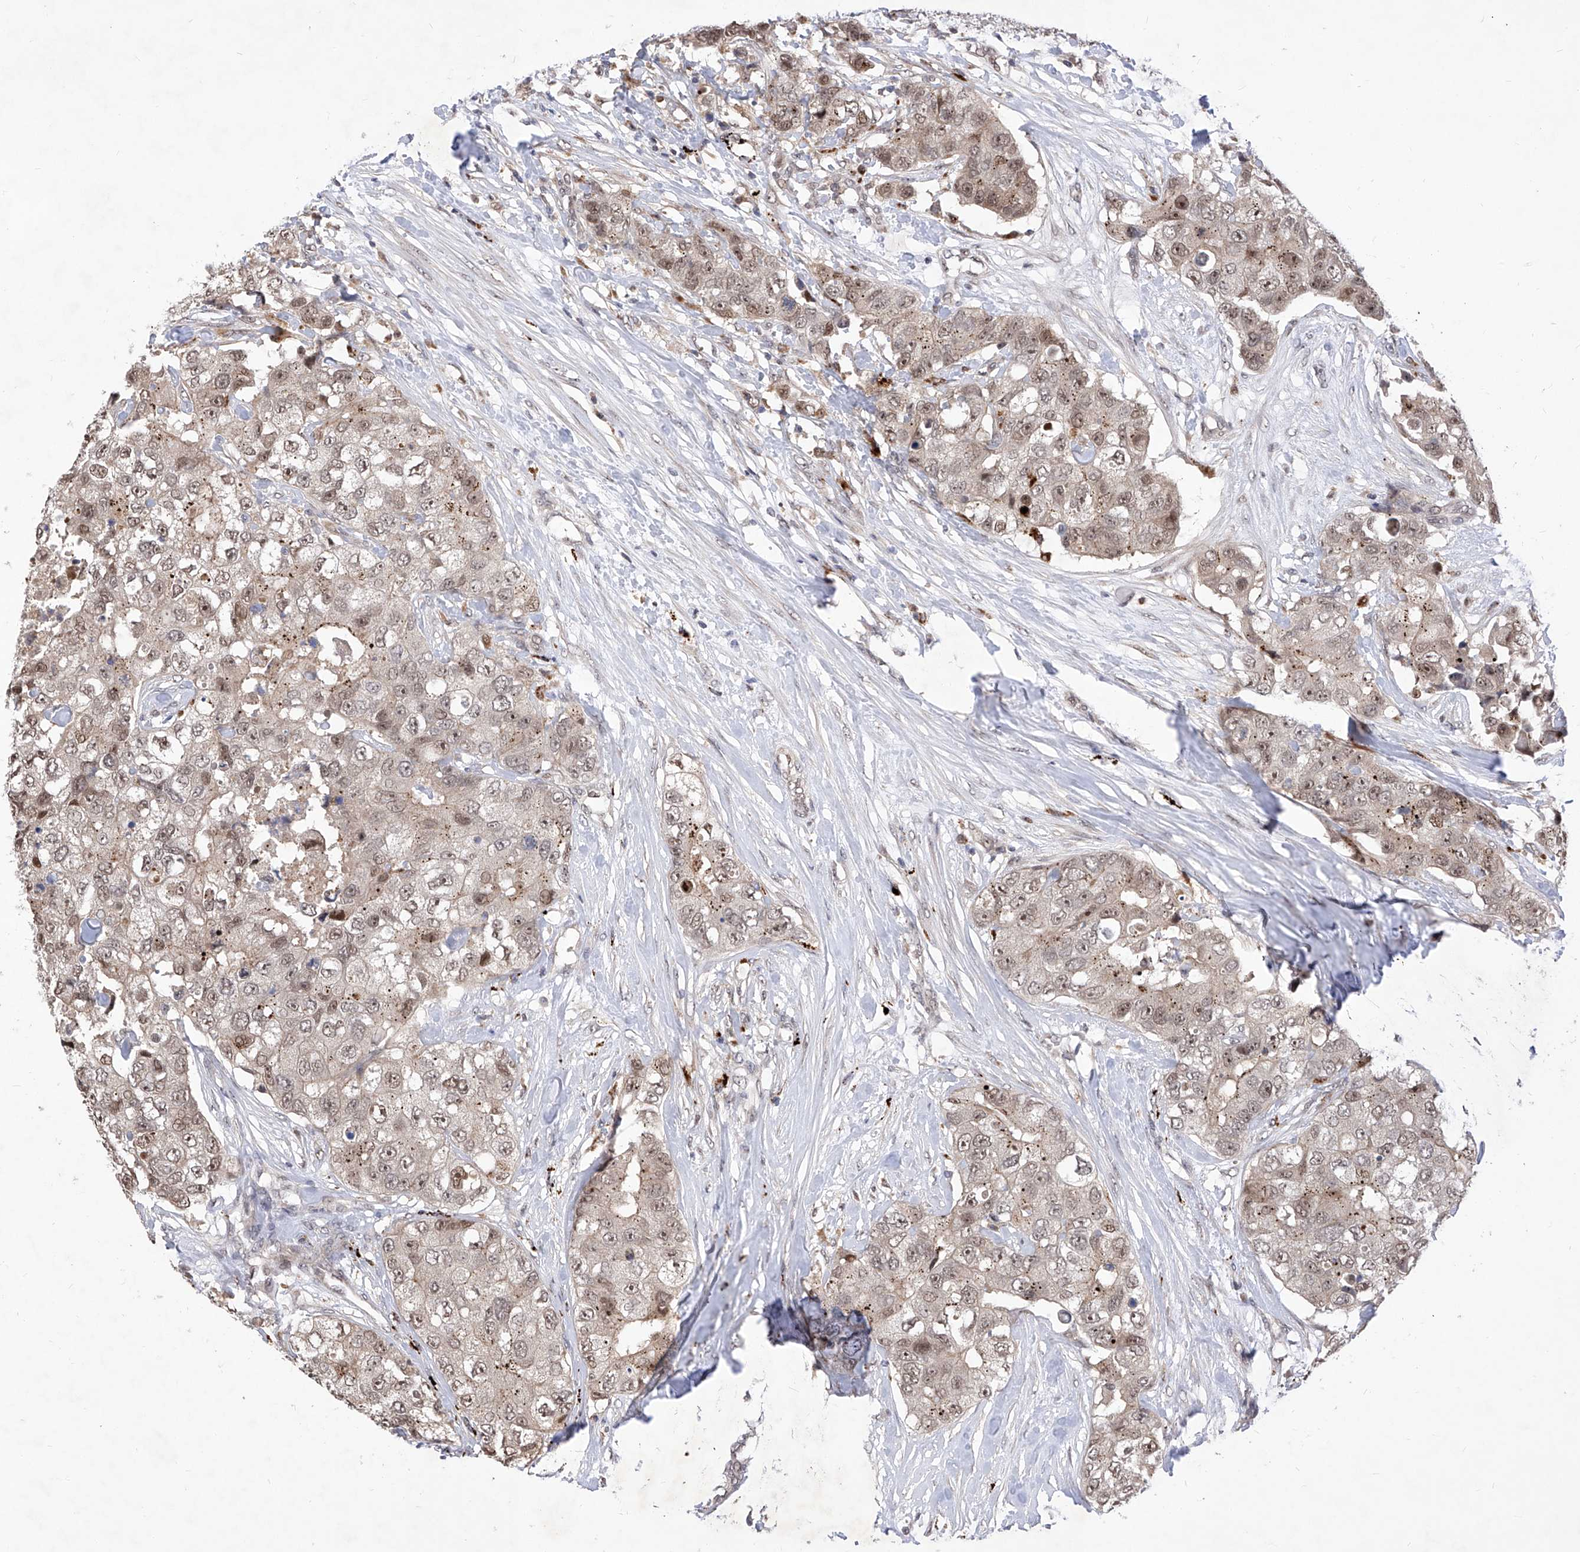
{"staining": {"intensity": "weak", "quantity": ">75%", "location": "cytoplasmic/membranous,nuclear"}, "tissue": "breast cancer", "cell_type": "Tumor cells", "image_type": "cancer", "snomed": [{"axis": "morphology", "description": "Duct carcinoma"}, {"axis": "topography", "description": "Breast"}], "caption": "Tumor cells display low levels of weak cytoplasmic/membranous and nuclear expression in approximately >75% of cells in infiltrating ductal carcinoma (breast).", "gene": "LGR4", "patient": {"sex": "female", "age": 62}}